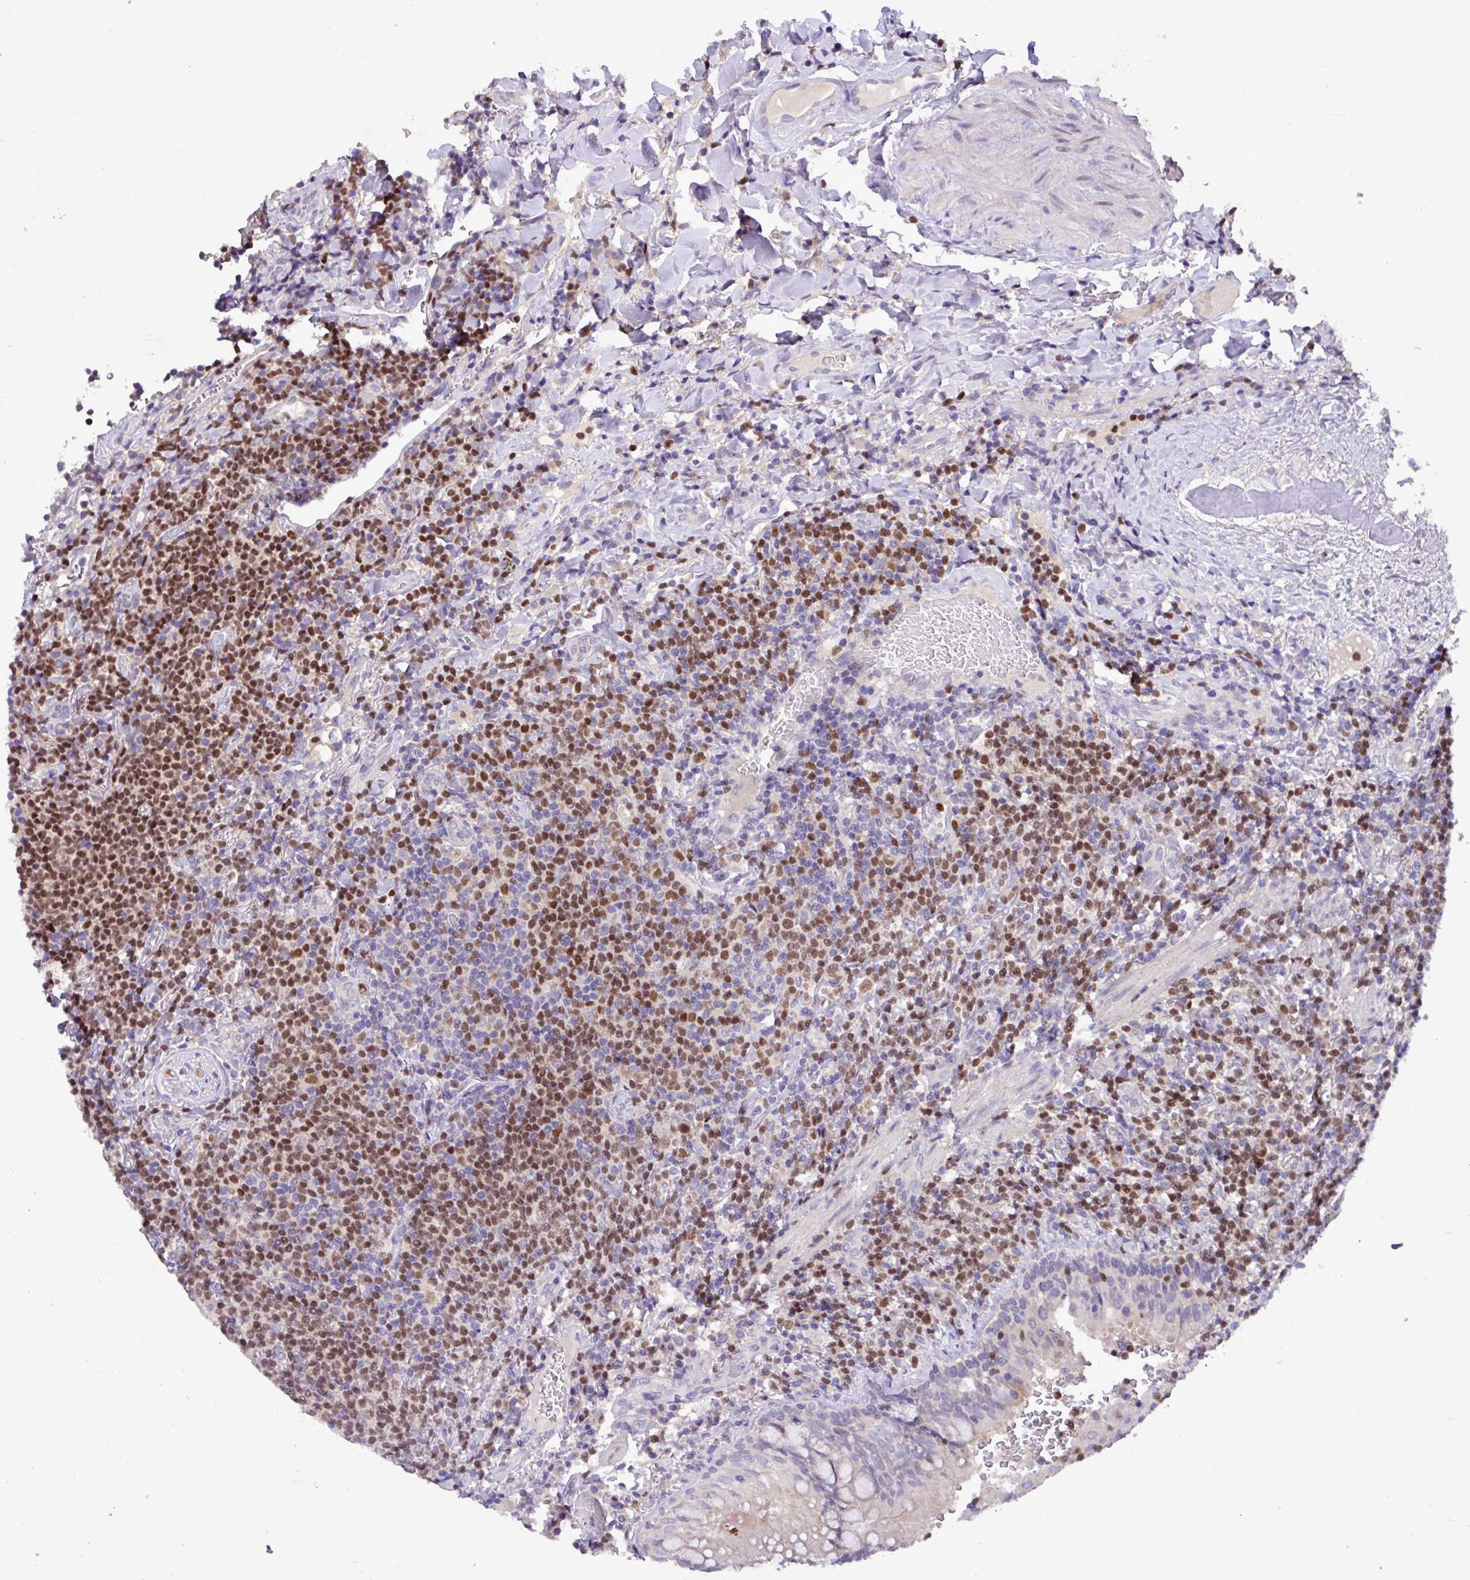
{"staining": {"intensity": "moderate", "quantity": "25%-75%", "location": "nuclear"}, "tissue": "lymphoma", "cell_type": "Tumor cells", "image_type": "cancer", "snomed": [{"axis": "morphology", "description": "Malignant lymphoma, non-Hodgkin's type, Low grade"}, {"axis": "topography", "description": "Lung"}], "caption": "DAB immunohistochemical staining of human lymphoma displays moderate nuclear protein staining in approximately 25%-75% of tumor cells. (Stains: DAB (3,3'-diaminobenzidine) in brown, nuclei in blue, Microscopy: brightfield microscopy at high magnification).", "gene": "PAX8", "patient": {"sex": "female", "age": 71}}